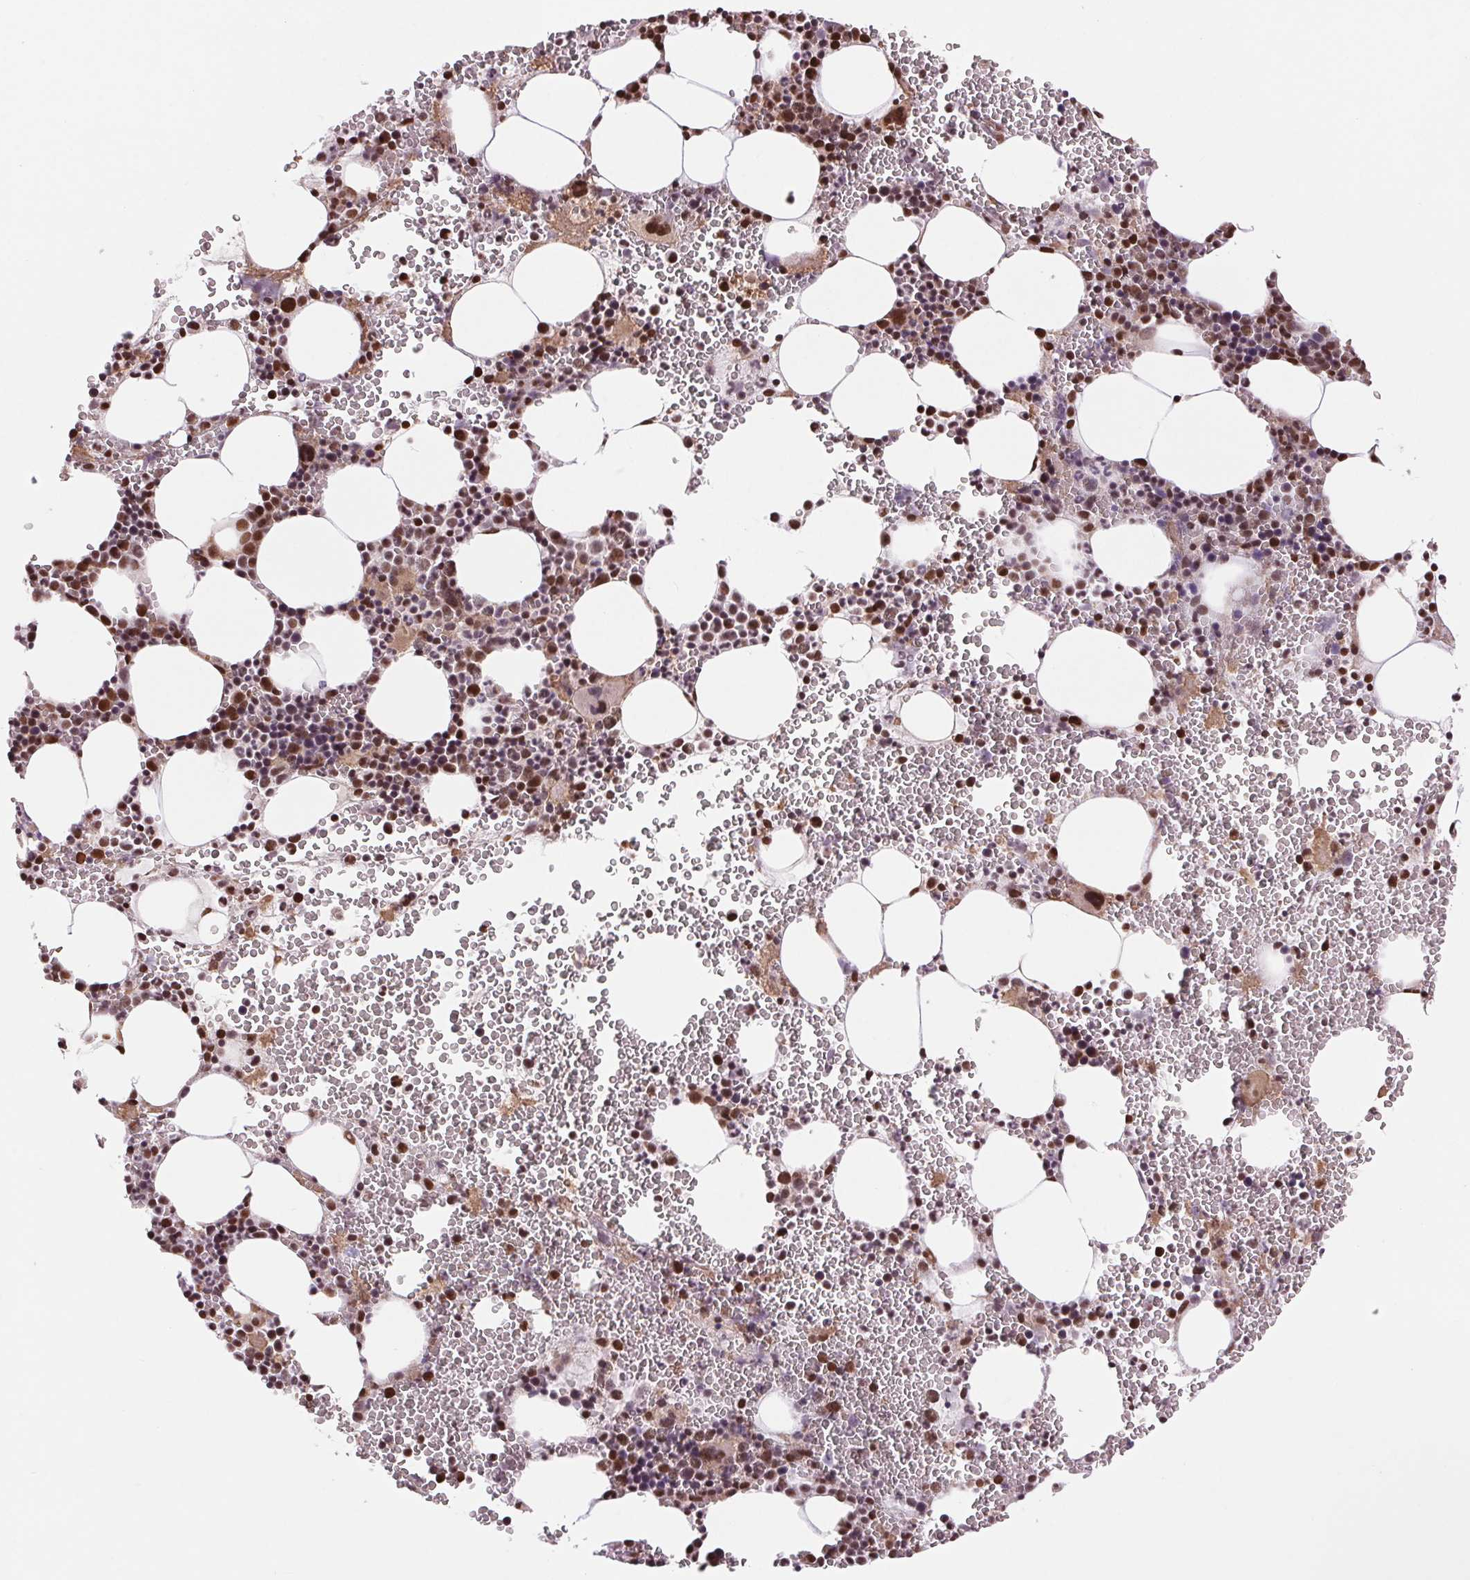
{"staining": {"intensity": "moderate", "quantity": ">75%", "location": "cytoplasmic/membranous,nuclear"}, "tissue": "bone marrow", "cell_type": "Hematopoietic cells", "image_type": "normal", "snomed": [{"axis": "morphology", "description": "Normal tissue, NOS"}, {"axis": "topography", "description": "Bone marrow"}], "caption": "Bone marrow was stained to show a protein in brown. There is medium levels of moderate cytoplasmic/membranous,nuclear expression in about >75% of hematopoietic cells.", "gene": "RAD23A", "patient": {"sex": "male", "age": 82}}